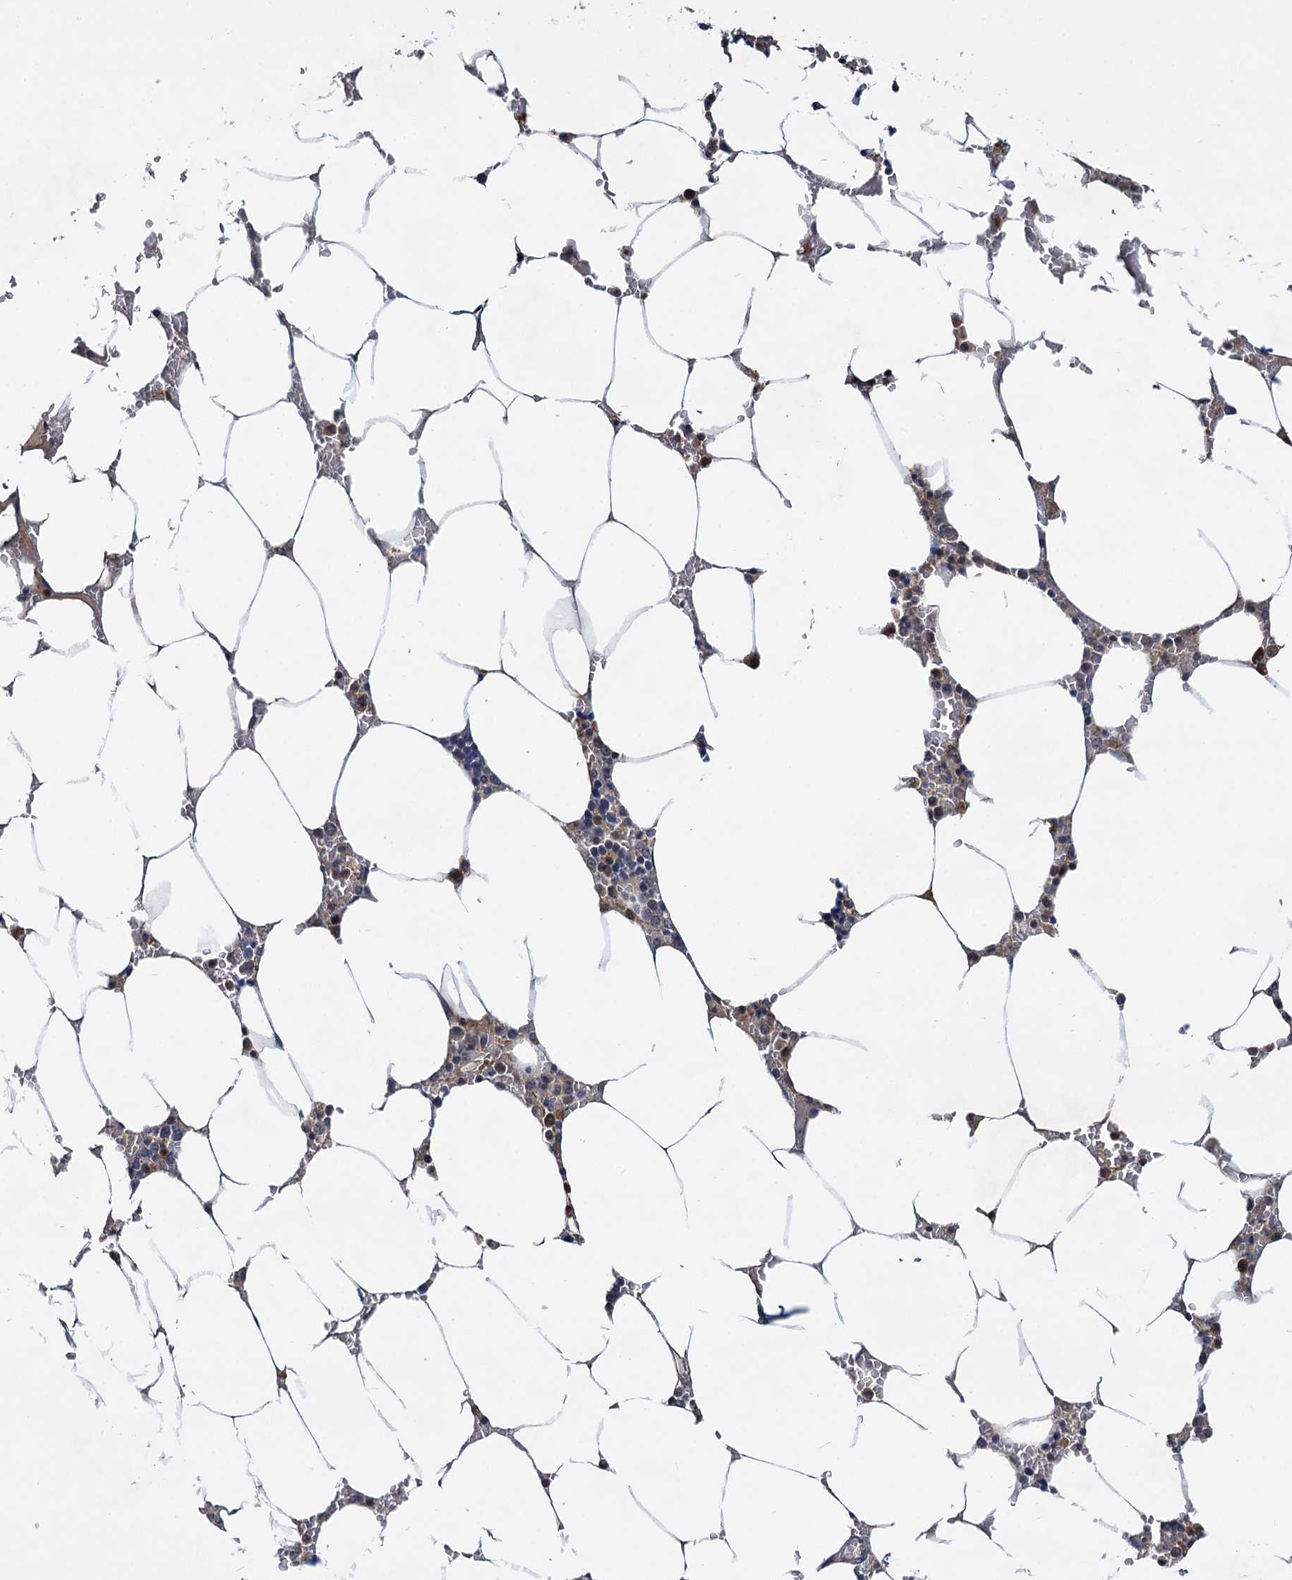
{"staining": {"intensity": "negative", "quantity": "none", "location": "none"}, "tissue": "bone marrow", "cell_type": "Hematopoietic cells", "image_type": "normal", "snomed": [{"axis": "morphology", "description": "Normal tissue, NOS"}, {"axis": "topography", "description": "Bone marrow"}], "caption": "Bone marrow was stained to show a protein in brown. There is no significant positivity in hematopoietic cells. (DAB immunohistochemistry, high magnification).", "gene": "TMEM39A", "patient": {"sex": "male", "age": 70}}